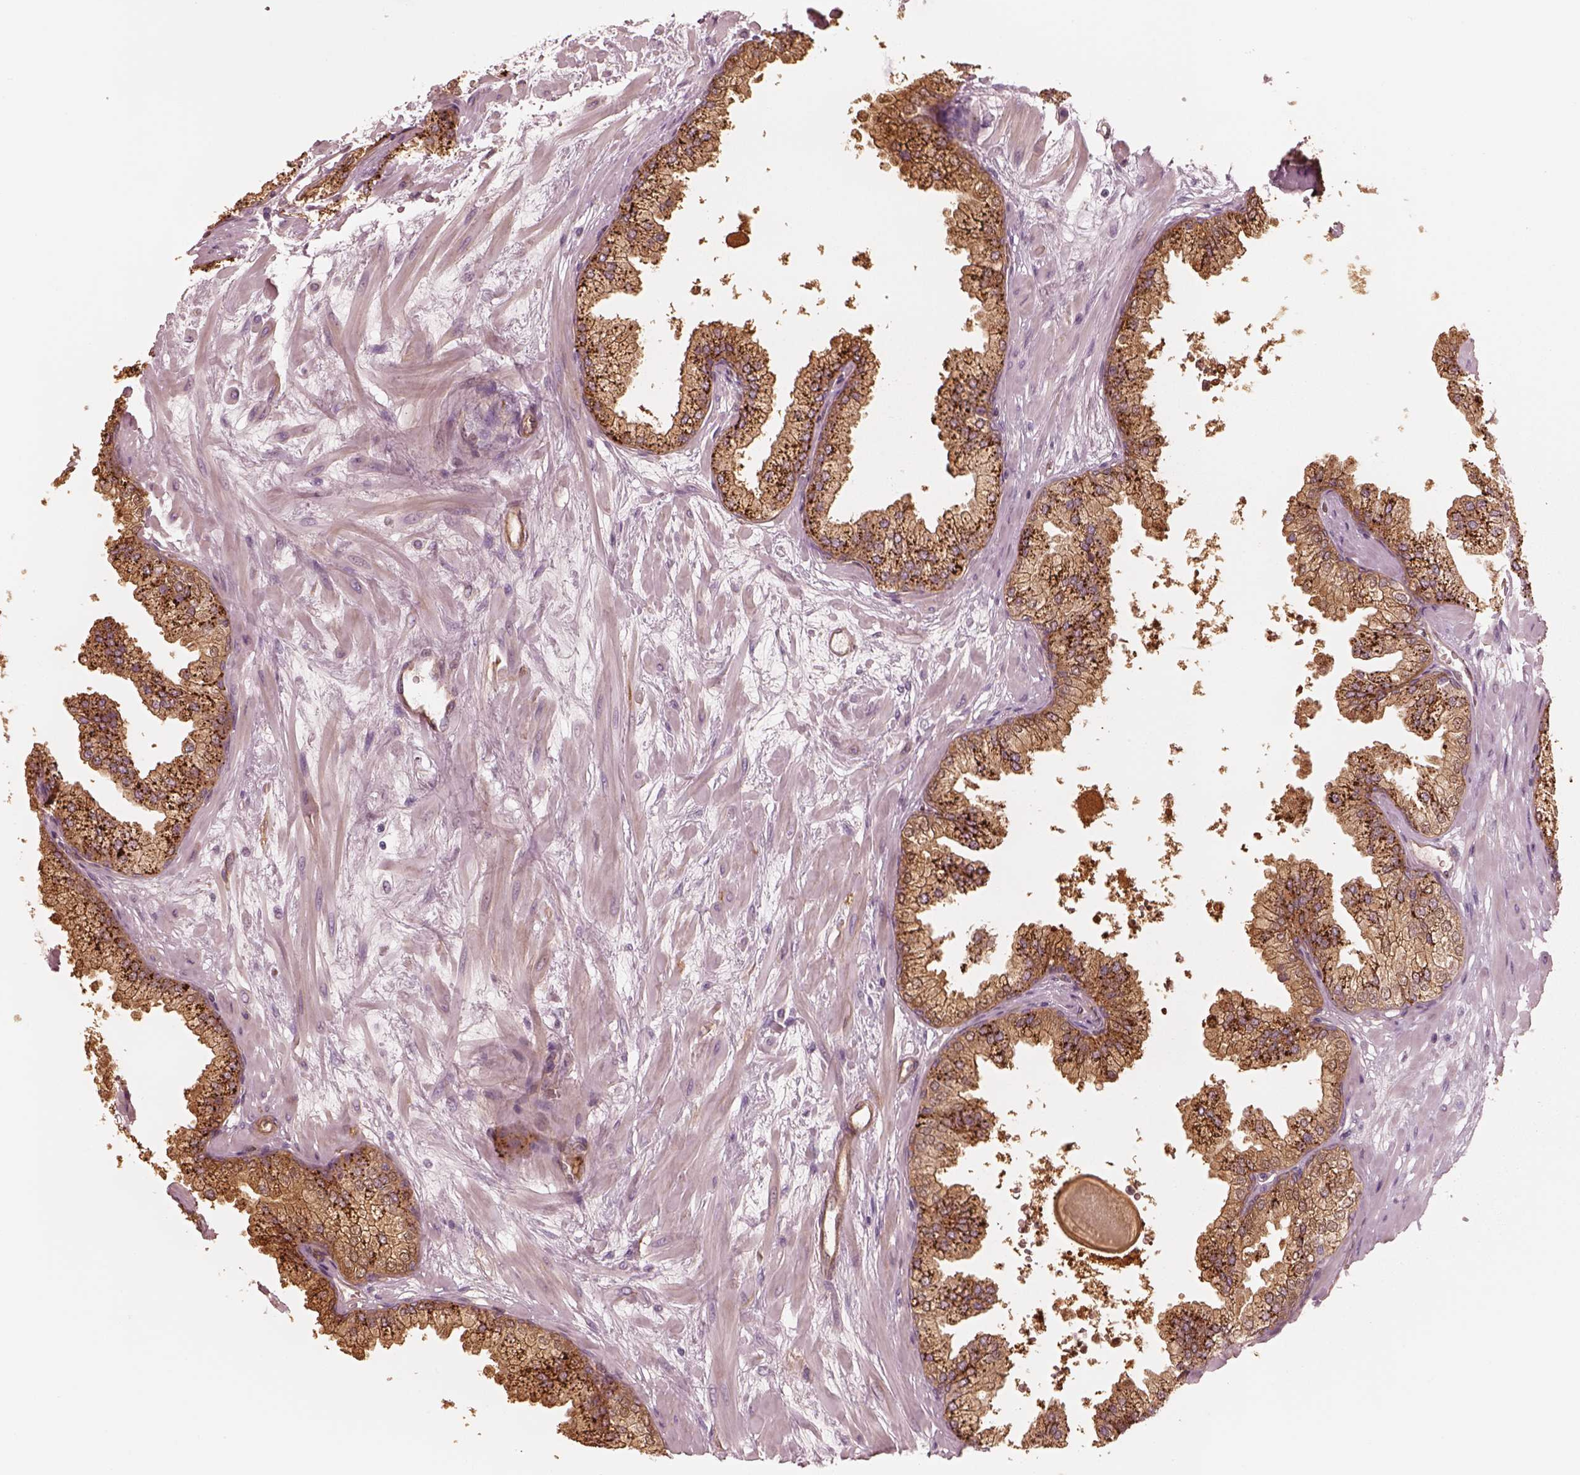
{"staining": {"intensity": "strong", "quantity": ">75%", "location": "cytoplasmic/membranous"}, "tissue": "prostate", "cell_type": "Glandular cells", "image_type": "normal", "snomed": [{"axis": "morphology", "description": "Normal tissue, NOS"}, {"axis": "topography", "description": "Prostate"}, {"axis": "topography", "description": "Peripheral nerve tissue"}], "caption": "Protein analysis of benign prostate demonstrates strong cytoplasmic/membranous expression in about >75% of glandular cells.", "gene": "CRYM", "patient": {"sex": "male", "age": 61}}